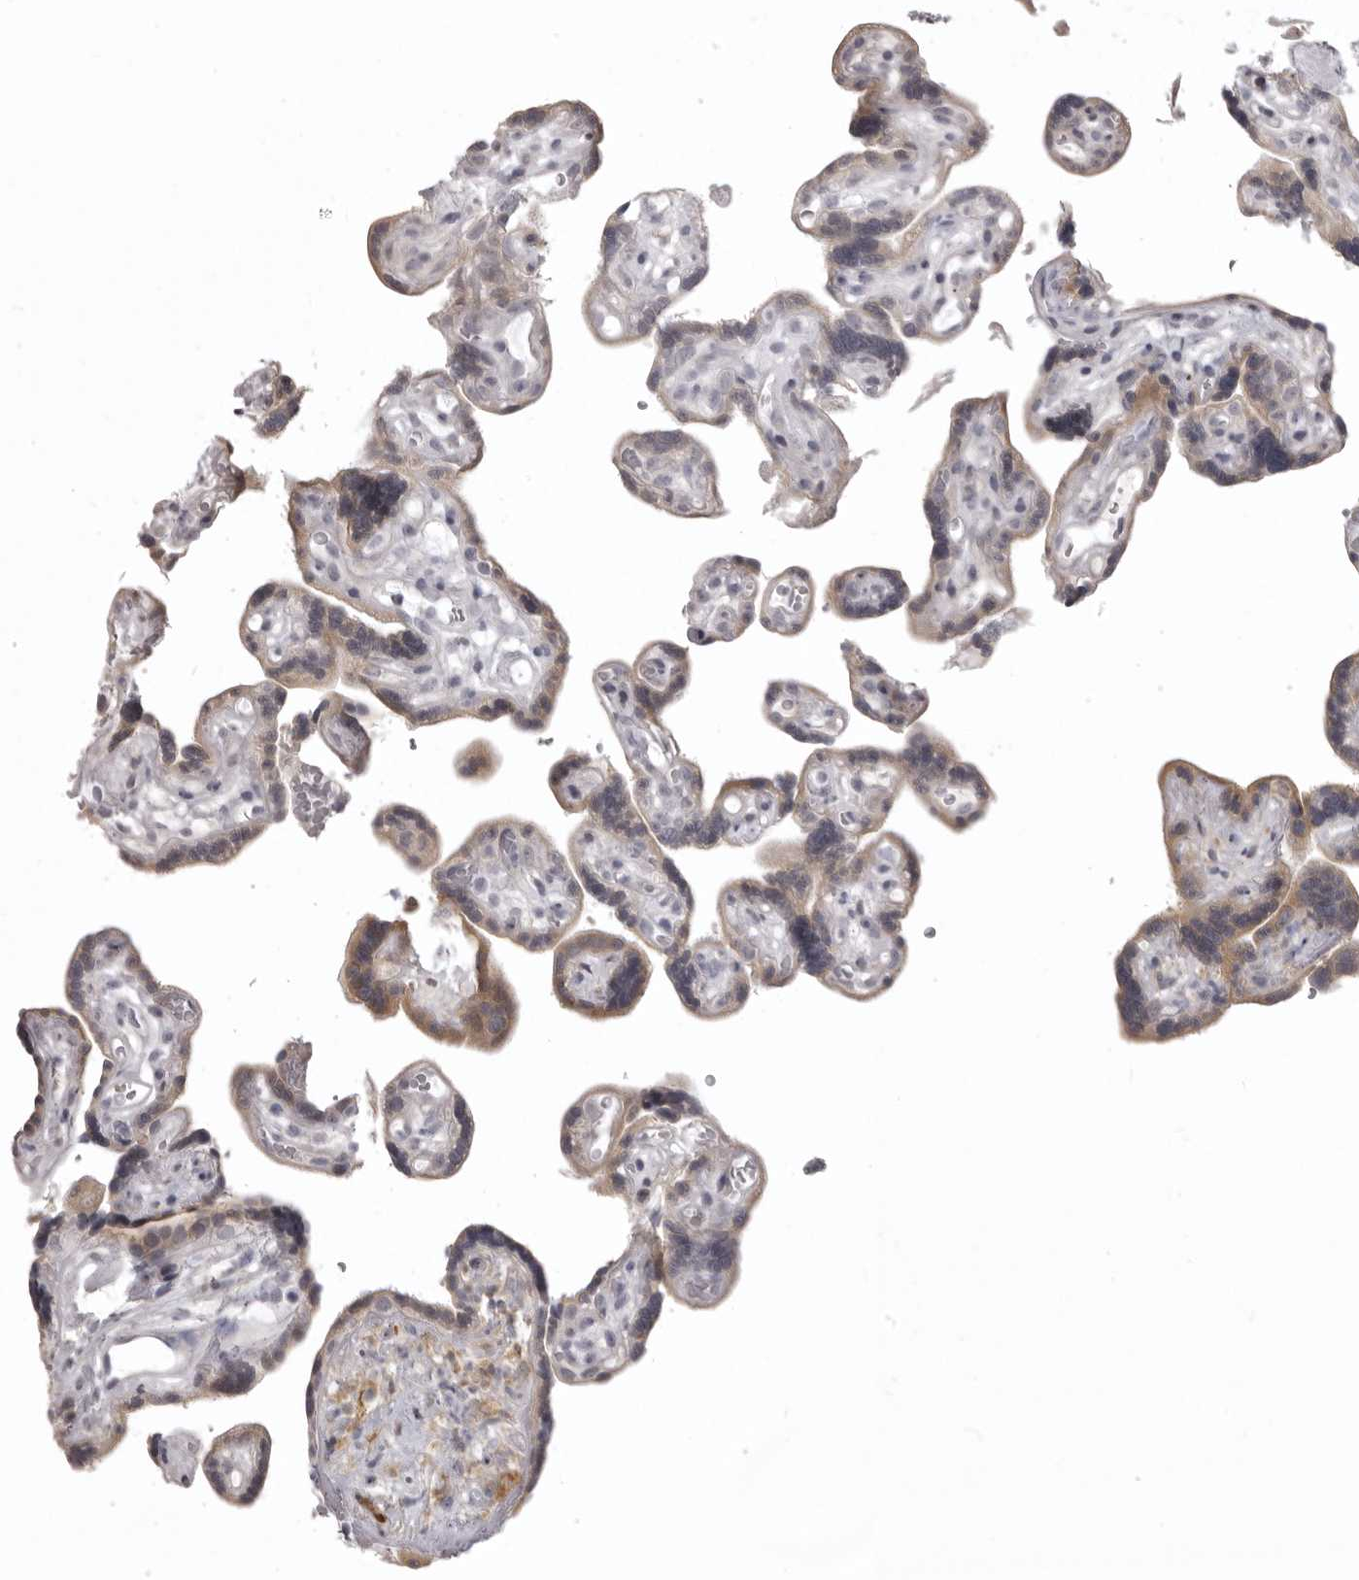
{"staining": {"intensity": "negative", "quantity": "none", "location": "none"}, "tissue": "placenta", "cell_type": "Decidual cells", "image_type": "normal", "snomed": [{"axis": "morphology", "description": "Normal tissue, NOS"}, {"axis": "topography", "description": "Placenta"}], "caption": "Immunohistochemistry of benign human placenta demonstrates no expression in decidual cells.", "gene": "NCEH1", "patient": {"sex": "female", "age": 30}}